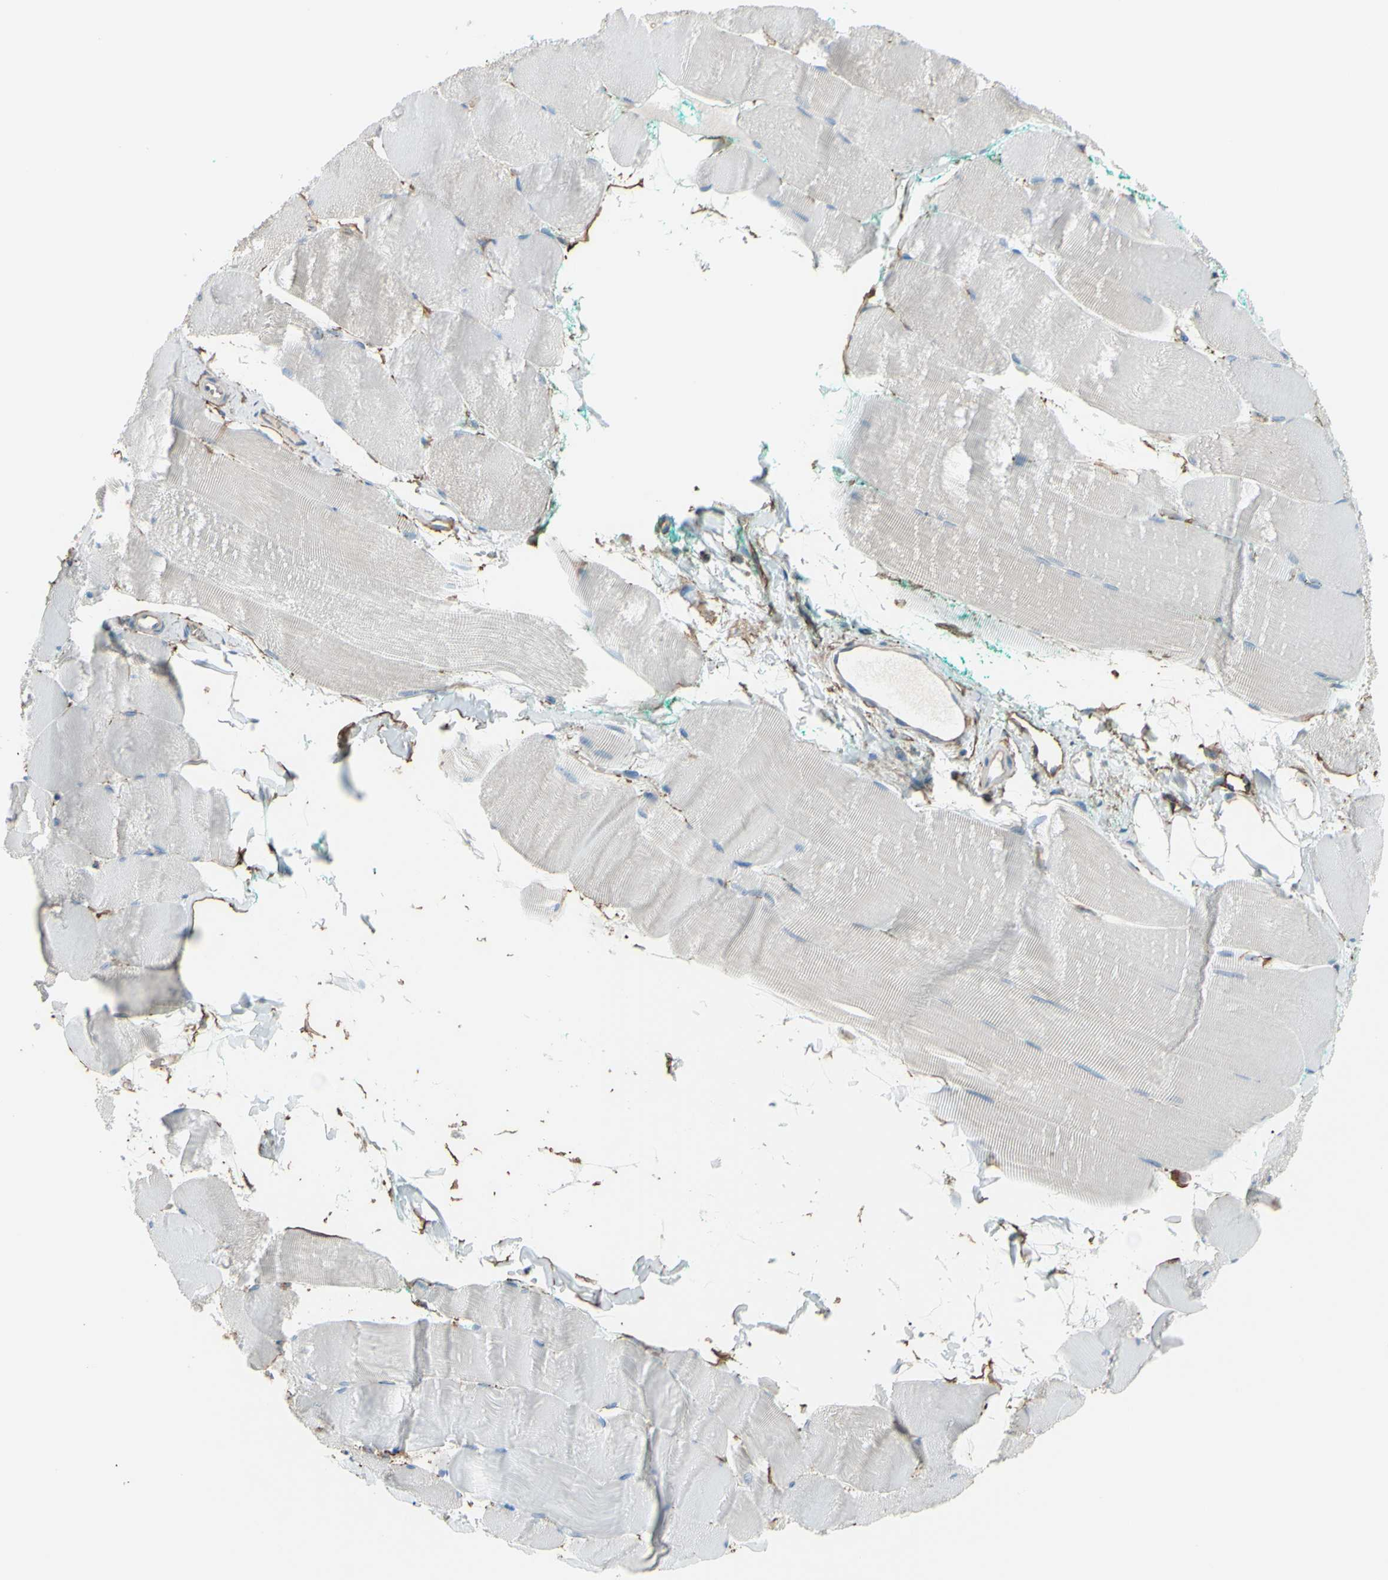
{"staining": {"intensity": "negative", "quantity": "none", "location": "none"}, "tissue": "skeletal muscle", "cell_type": "Myocytes", "image_type": "normal", "snomed": [{"axis": "morphology", "description": "Normal tissue, NOS"}, {"axis": "morphology", "description": "Squamous cell carcinoma, NOS"}, {"axis": "topography", "description": "Skeletal muscle"}], "caption": "Myocytes show no significant expression in unremarkable skeletal muscle.", "gene": "ADD1", "patient": {"sex": "male", "age": 51}}